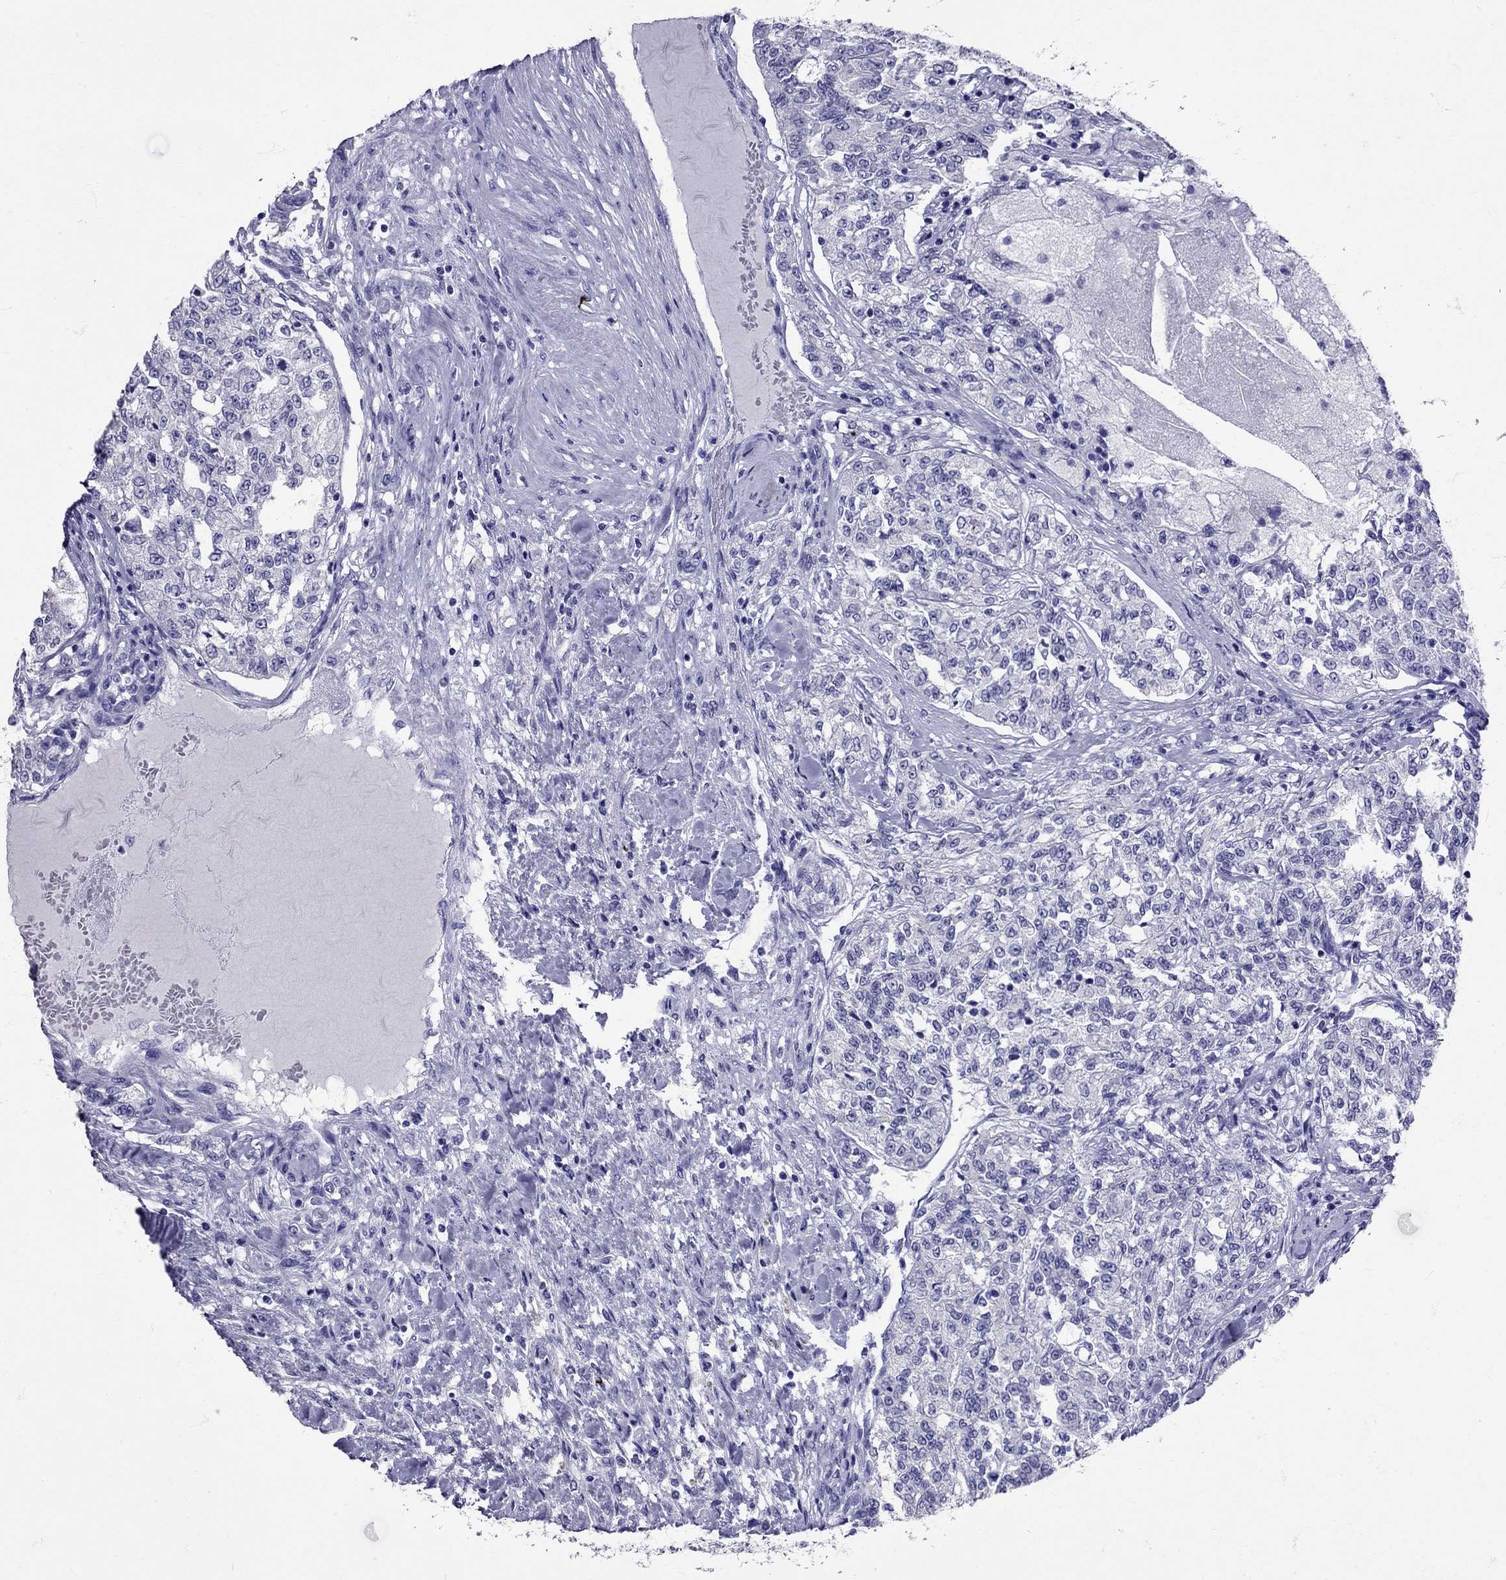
{"staining": {"intensity": "negative", "quantity": "none", "location": "none"}, "tissue": "renal cancer", "cell_type": "Tumor cells", "image_type": "cancer", "snomed": [{"axis": "morphology", "description": "Adenocarcinoma, NOS"}, {"axis": "topography", "description": "Kidney"}], "caption": "Tumor cells are negative for protein expression in human renal adenocarcinoma.", "gene": "AVP", "patient": {"sex": "female", "age": 63}}